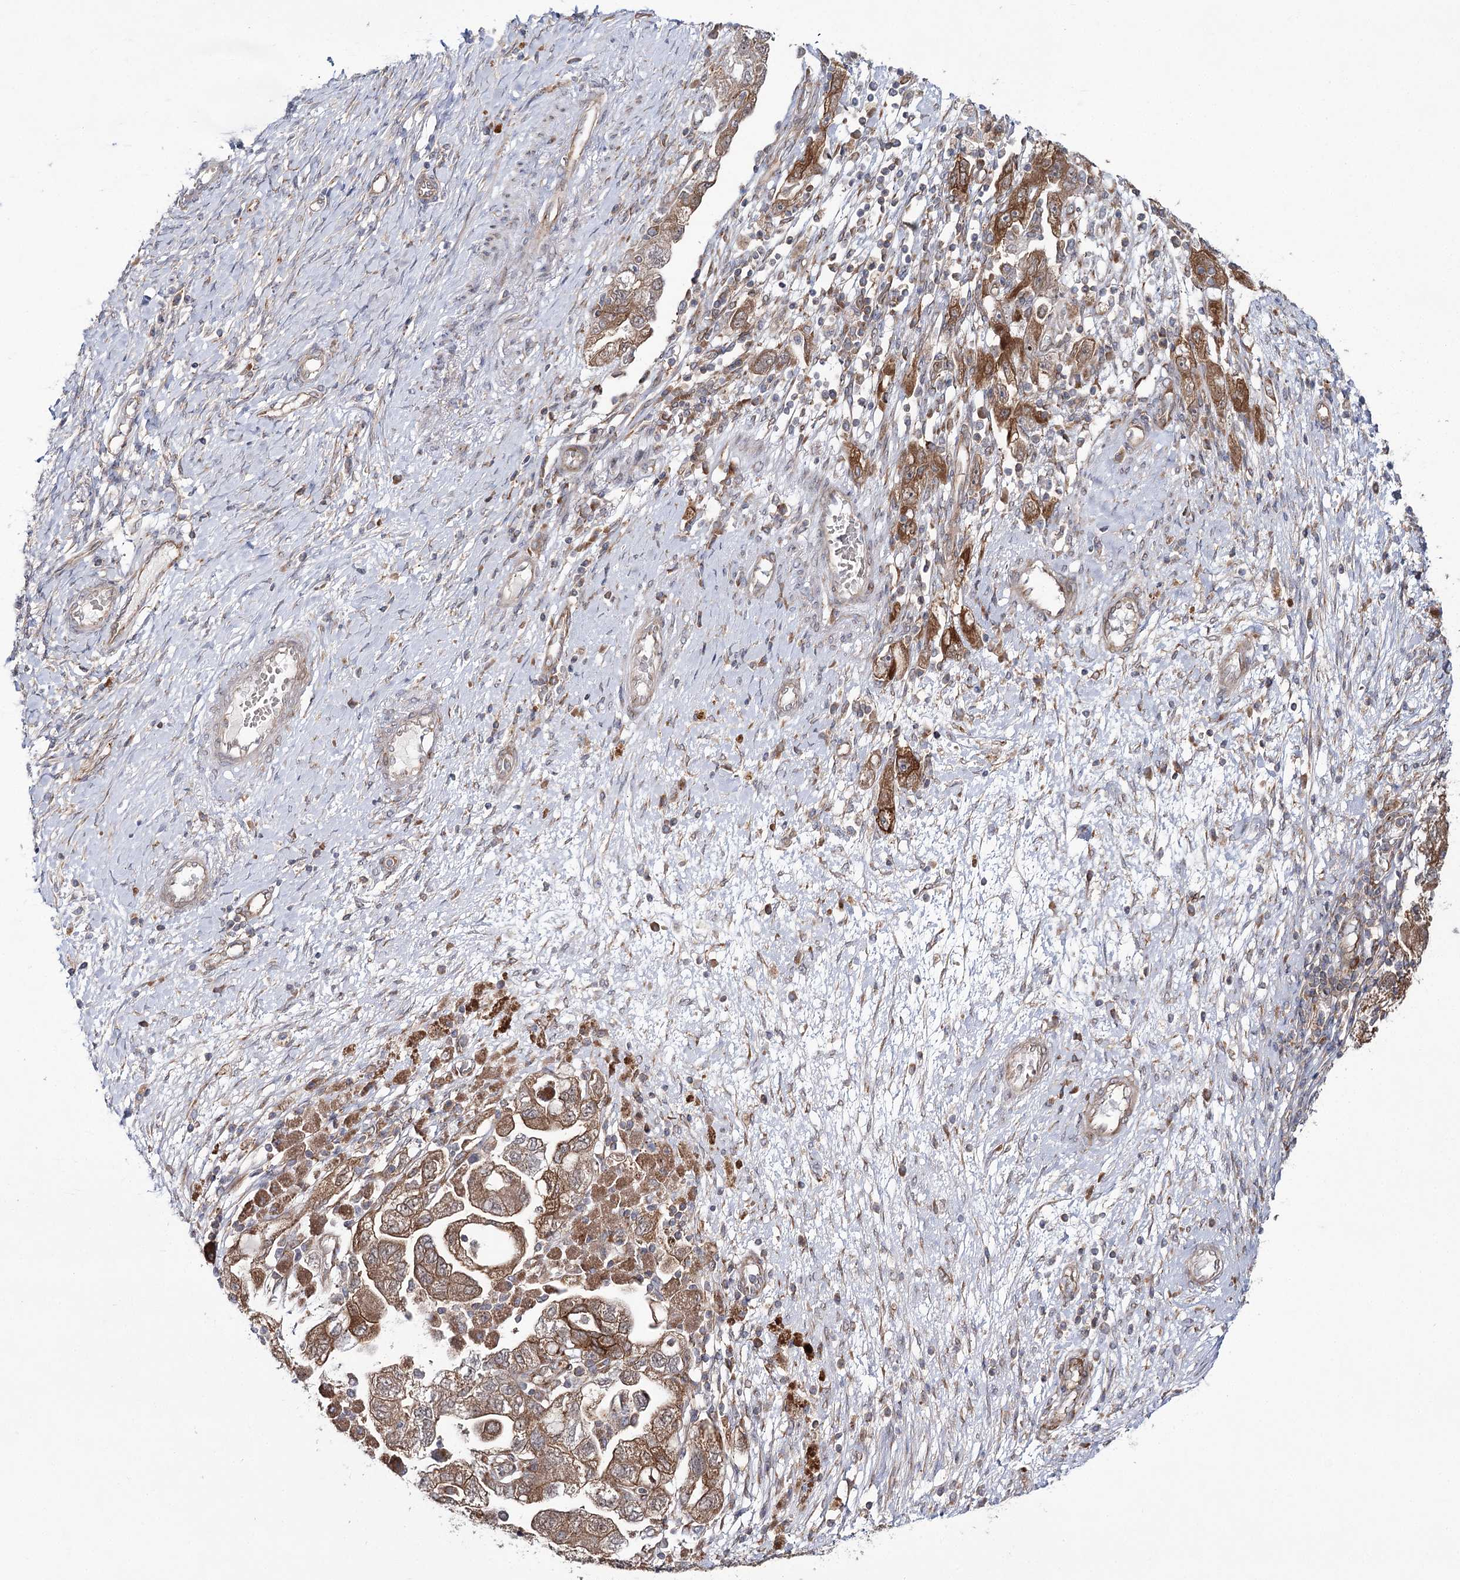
{"staining": {"intensity": "moderate", "quantity": ">75%", "location": "cytoplasmic/membranous"}, "tissue": "ovarian cancer", "cell_type": "Tumor cells", "image_type": "cancer", "snomed": [{"axis": "morphology", "description": "Carcinoma, NOS"}, {"axis": "morphology", "description": "Cystadenocarcinoma, serous, NOS"}, {"axis": "topography", "description": "Ovary"}], "caption": "Ovarian cancer (carcinoma) stained with a brown dye exhibits moderate cytoplasmic/membranous positive expression in approximately >75% of tumor cells.", "gene": "VWA2", "patient": {"sex": "female", "age": 69}}